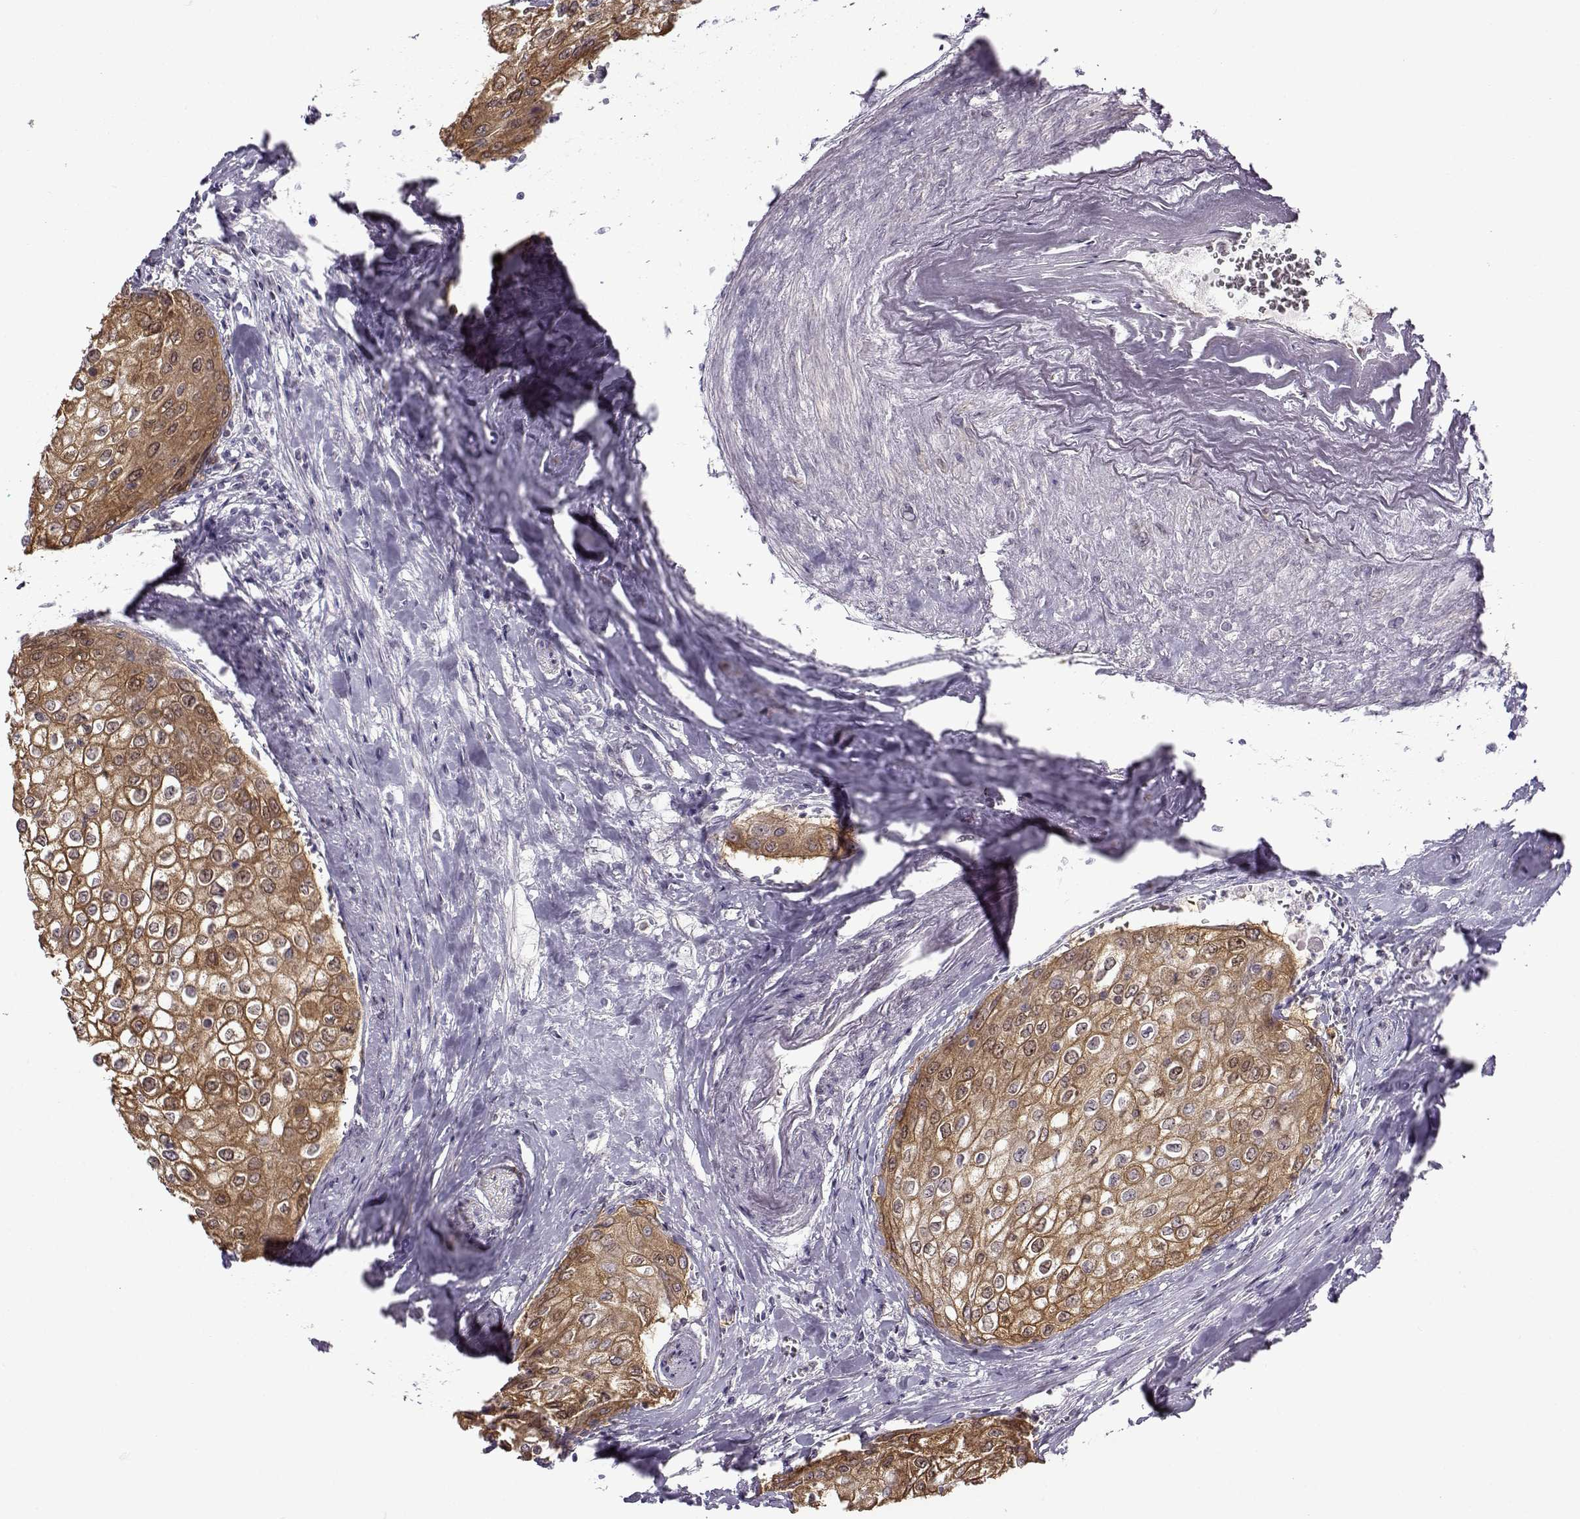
{"staining": {"intensity": "moderate", "quantity": "<25%", "location": "cytoplasmic/membranous"}, "tissue": "urothelial cancer", "cell_type": "Tumor cells", "image_type": "cancer", "snomed": [{"axis": "morphology", "description": "Urothelial carcinoma, High grade"}, {"axis": "topography", "description": "Urinary bladder"}], "caption": "DAB immunohistochemical staining of urothelial cancer reveals moderate cytoplasmic/membranous protein staining in about <25% of tumor cells.", "gene": "BACH1", "patient": {"sex": "male", "age": 62}}